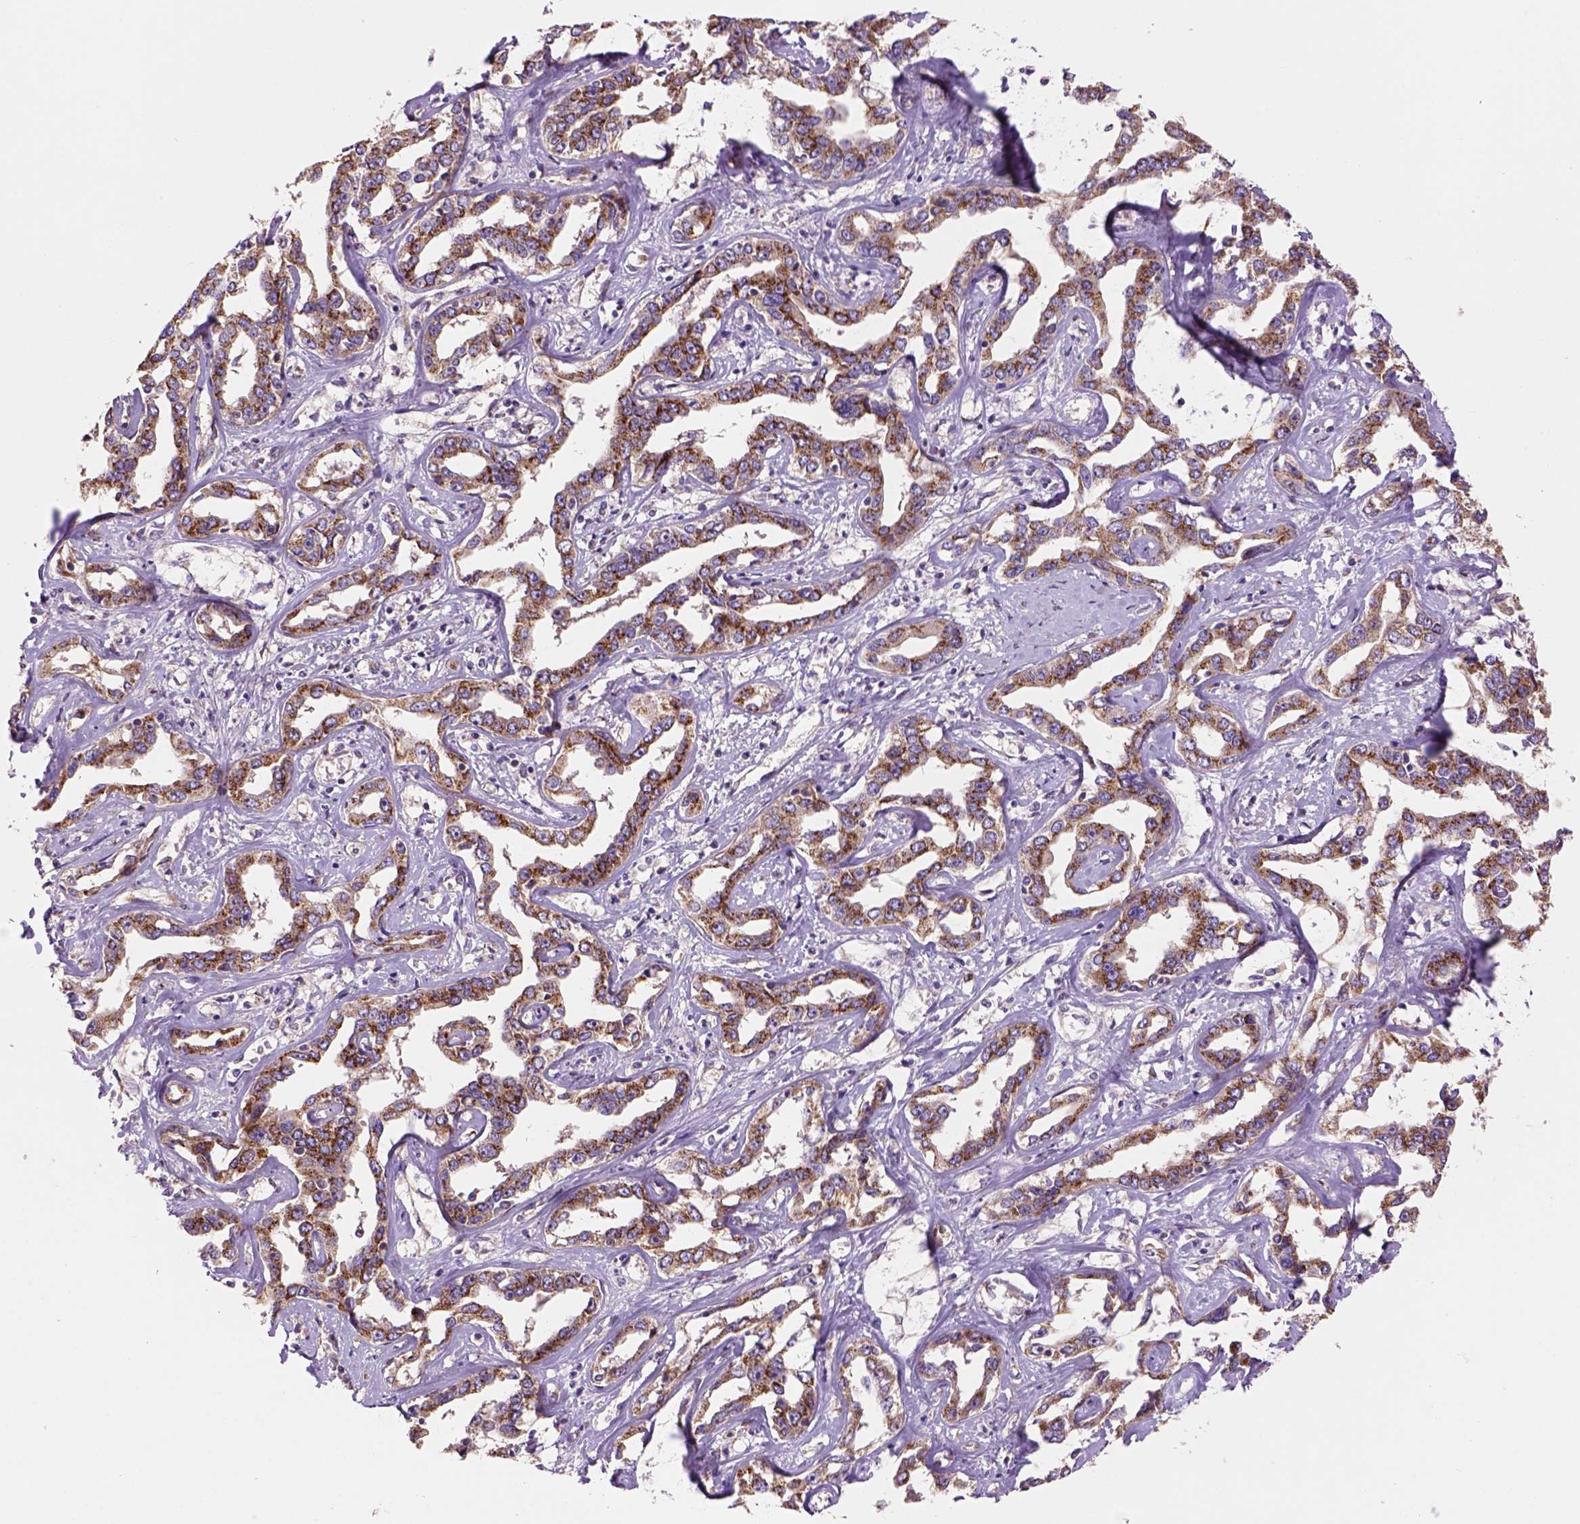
{"staining": {"intensity": "moderate", "quantity": "25%-75%", "location": "cytoplasmic/membranous"}, "tissue": "liver cancer", "cell_type": "Tumor cells", "image_type": "cancer", "snomed": [{"axis": "morphology", "description": "Cholangiocarcinoma"}, {"axis": "topography", "description": "Liver"}], "caption": "Liver cancer (cholangiocarcinoma) stained with immunohistochemistry shows moderate cytoplasmic/membranous positivity in approximately 25%-75% of tumor cells.", "gene": "WARS2", "patient": {"sex": "male", "age": 59}}